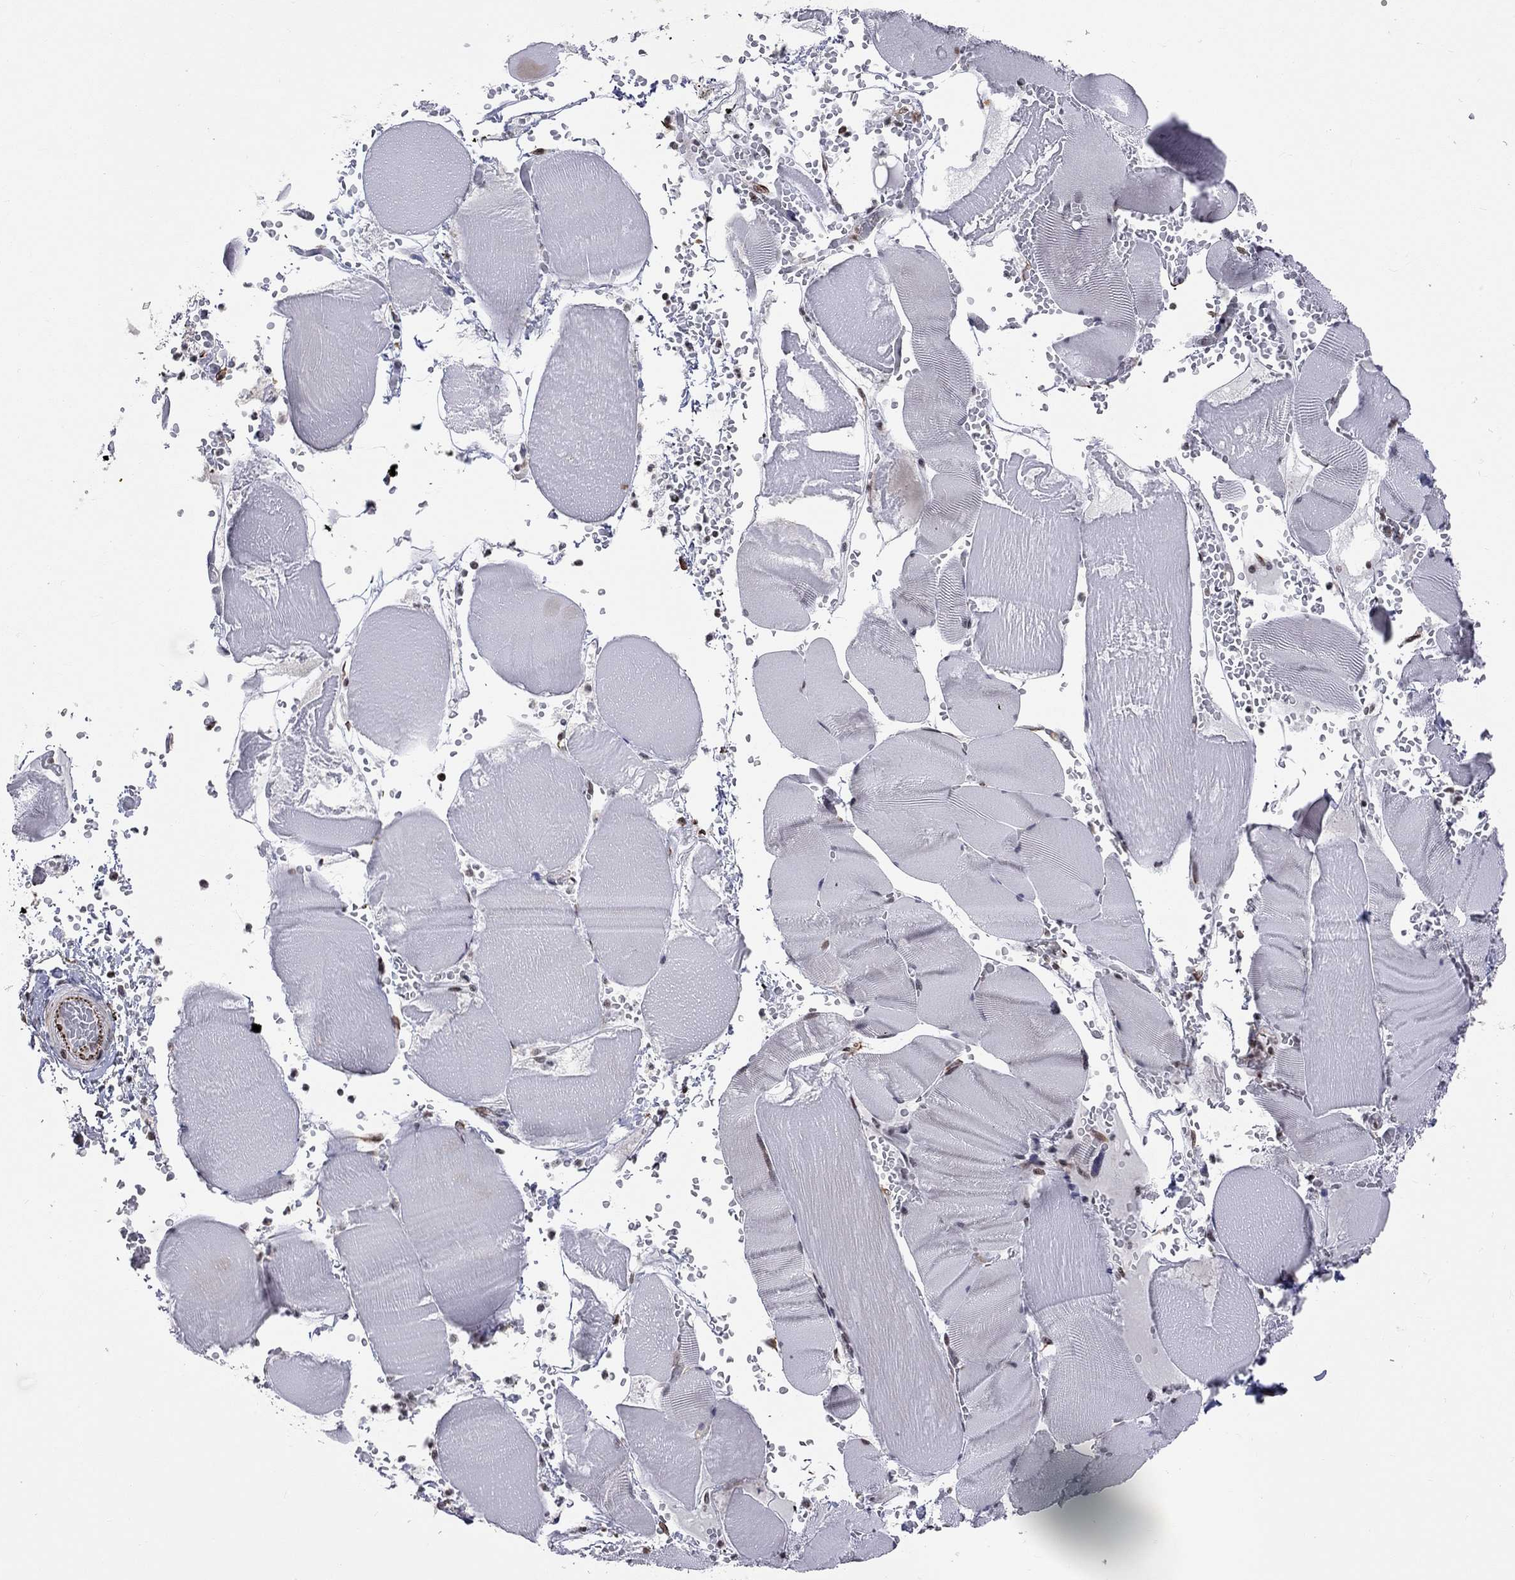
{"staining": {"intensity": "negative", "quantity": "none", "location": "none"}, "tissue": "skeletal muscle", "cell_type": "Myocytes", "image_type": "normal", "snomed": [{"axis": "morphology", "description": "Normal tissue, NOS"}, {"axis": "topography", "description": "Skeletal muscle"}], "caption": "DAB immunohistochemical staining of normal human skeletal muscle reveals no significant expression in myocytes.", "gene": "MTNR1B", "patient": {"sex": "male", "age": 56}}